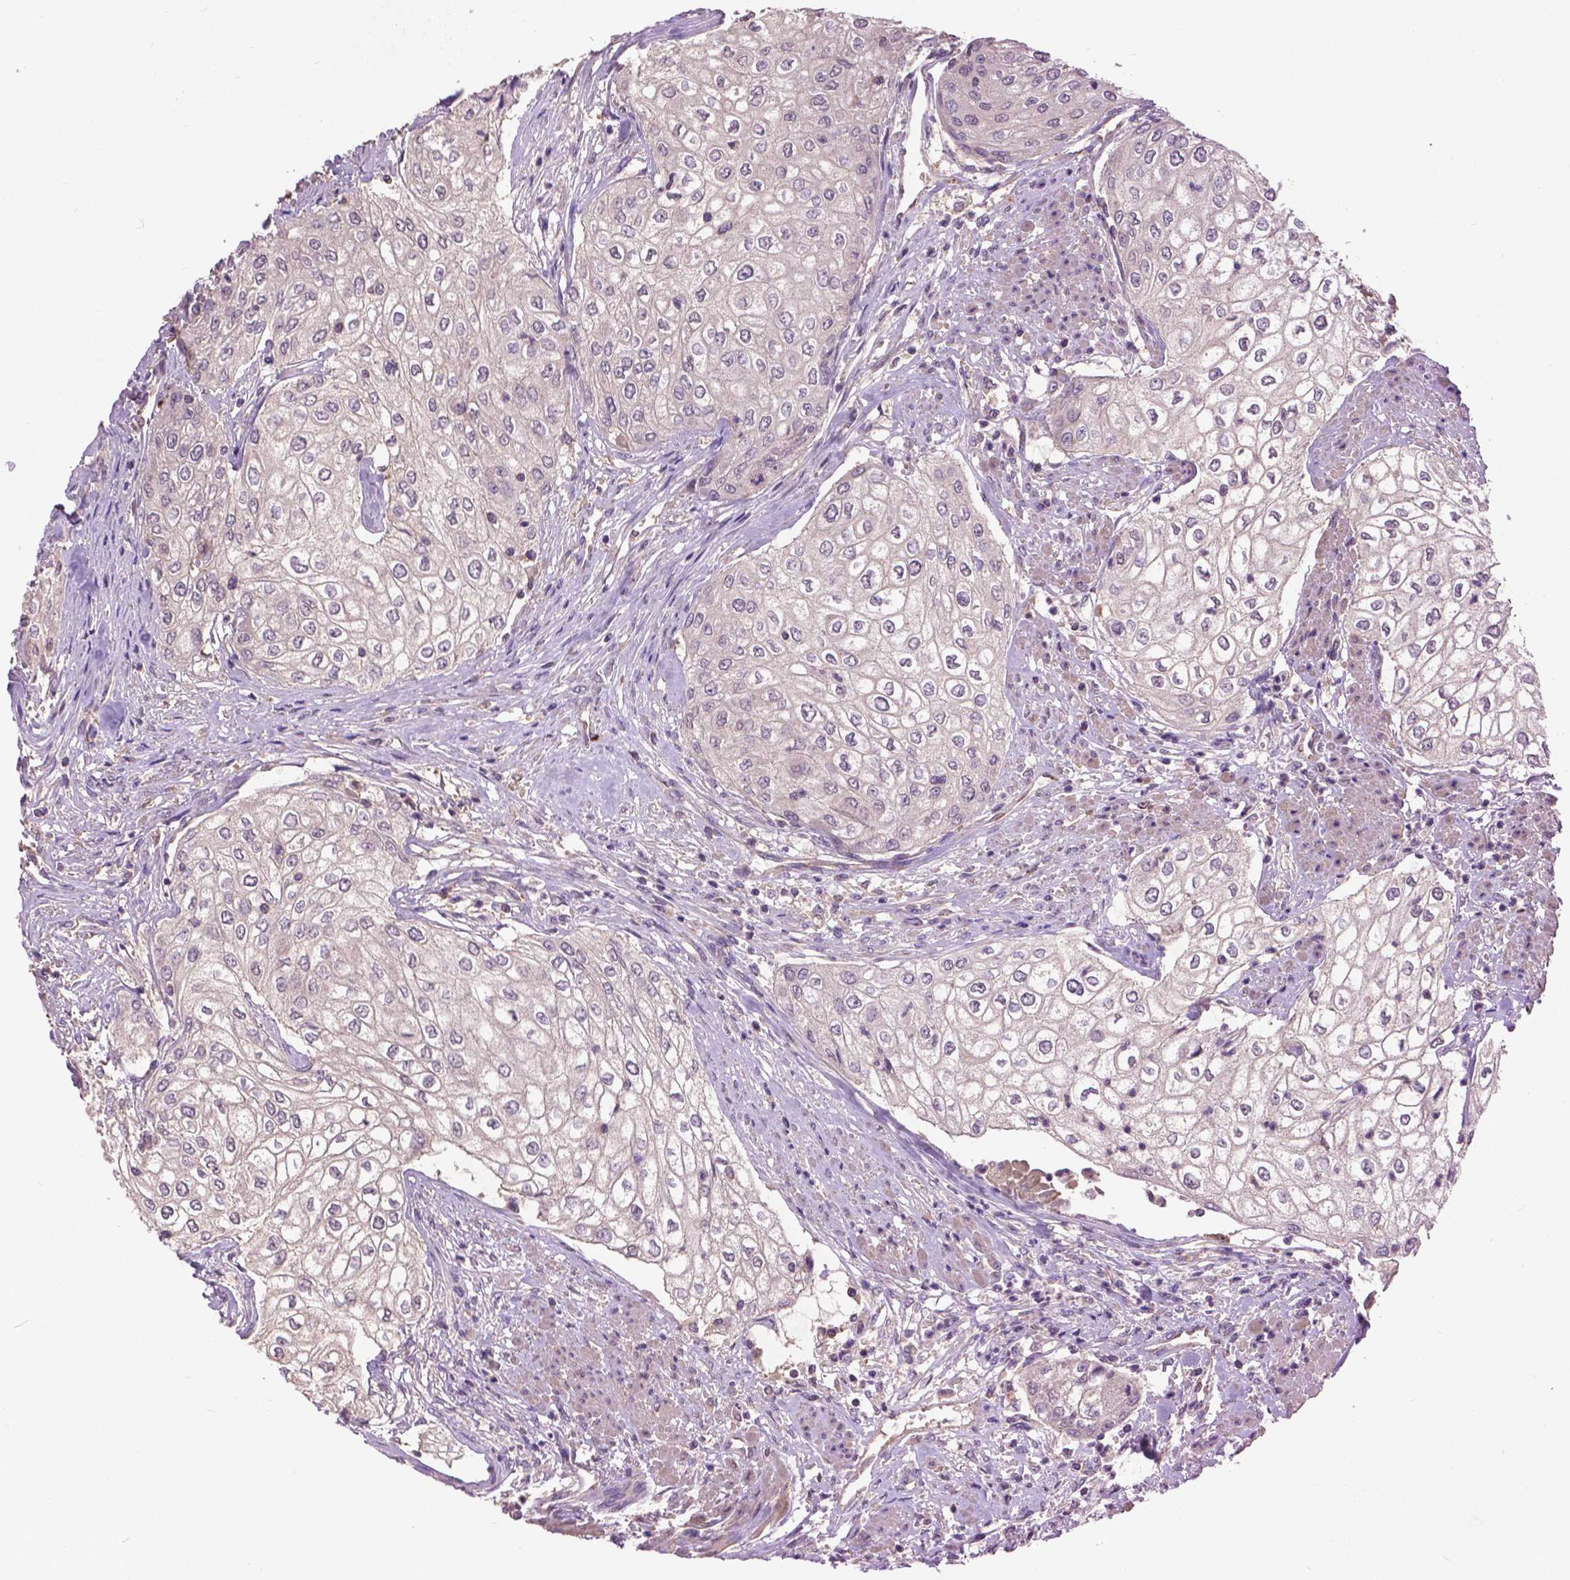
{"staining": {"intensity": "weak", "quantity": "25%-75%", "location": "cytoplasmic/membranous"}, "tissue": "urothelial cancer", "cell_type": "Tumor cells", "image_type": "cancer", "snomed": [{"axis": "morphology", "description": "Urothelial carcinoma, High grade"}, {"axis": "topography", "description": "Urinary bladder"}], "caption": "Protein analysis of urothelial cancer tissue displays weak cytoplasmic/membranous staining in about 25%-75% of tumor cells. The staining is performed using DAB (3,3'-diaminobenzidine) brown chromogen to label protein expression. The nuclei are counter-stained blue using hematoxylin.", "gene": "ZNF337", "patient": {"sex": "male", "age": 62}}